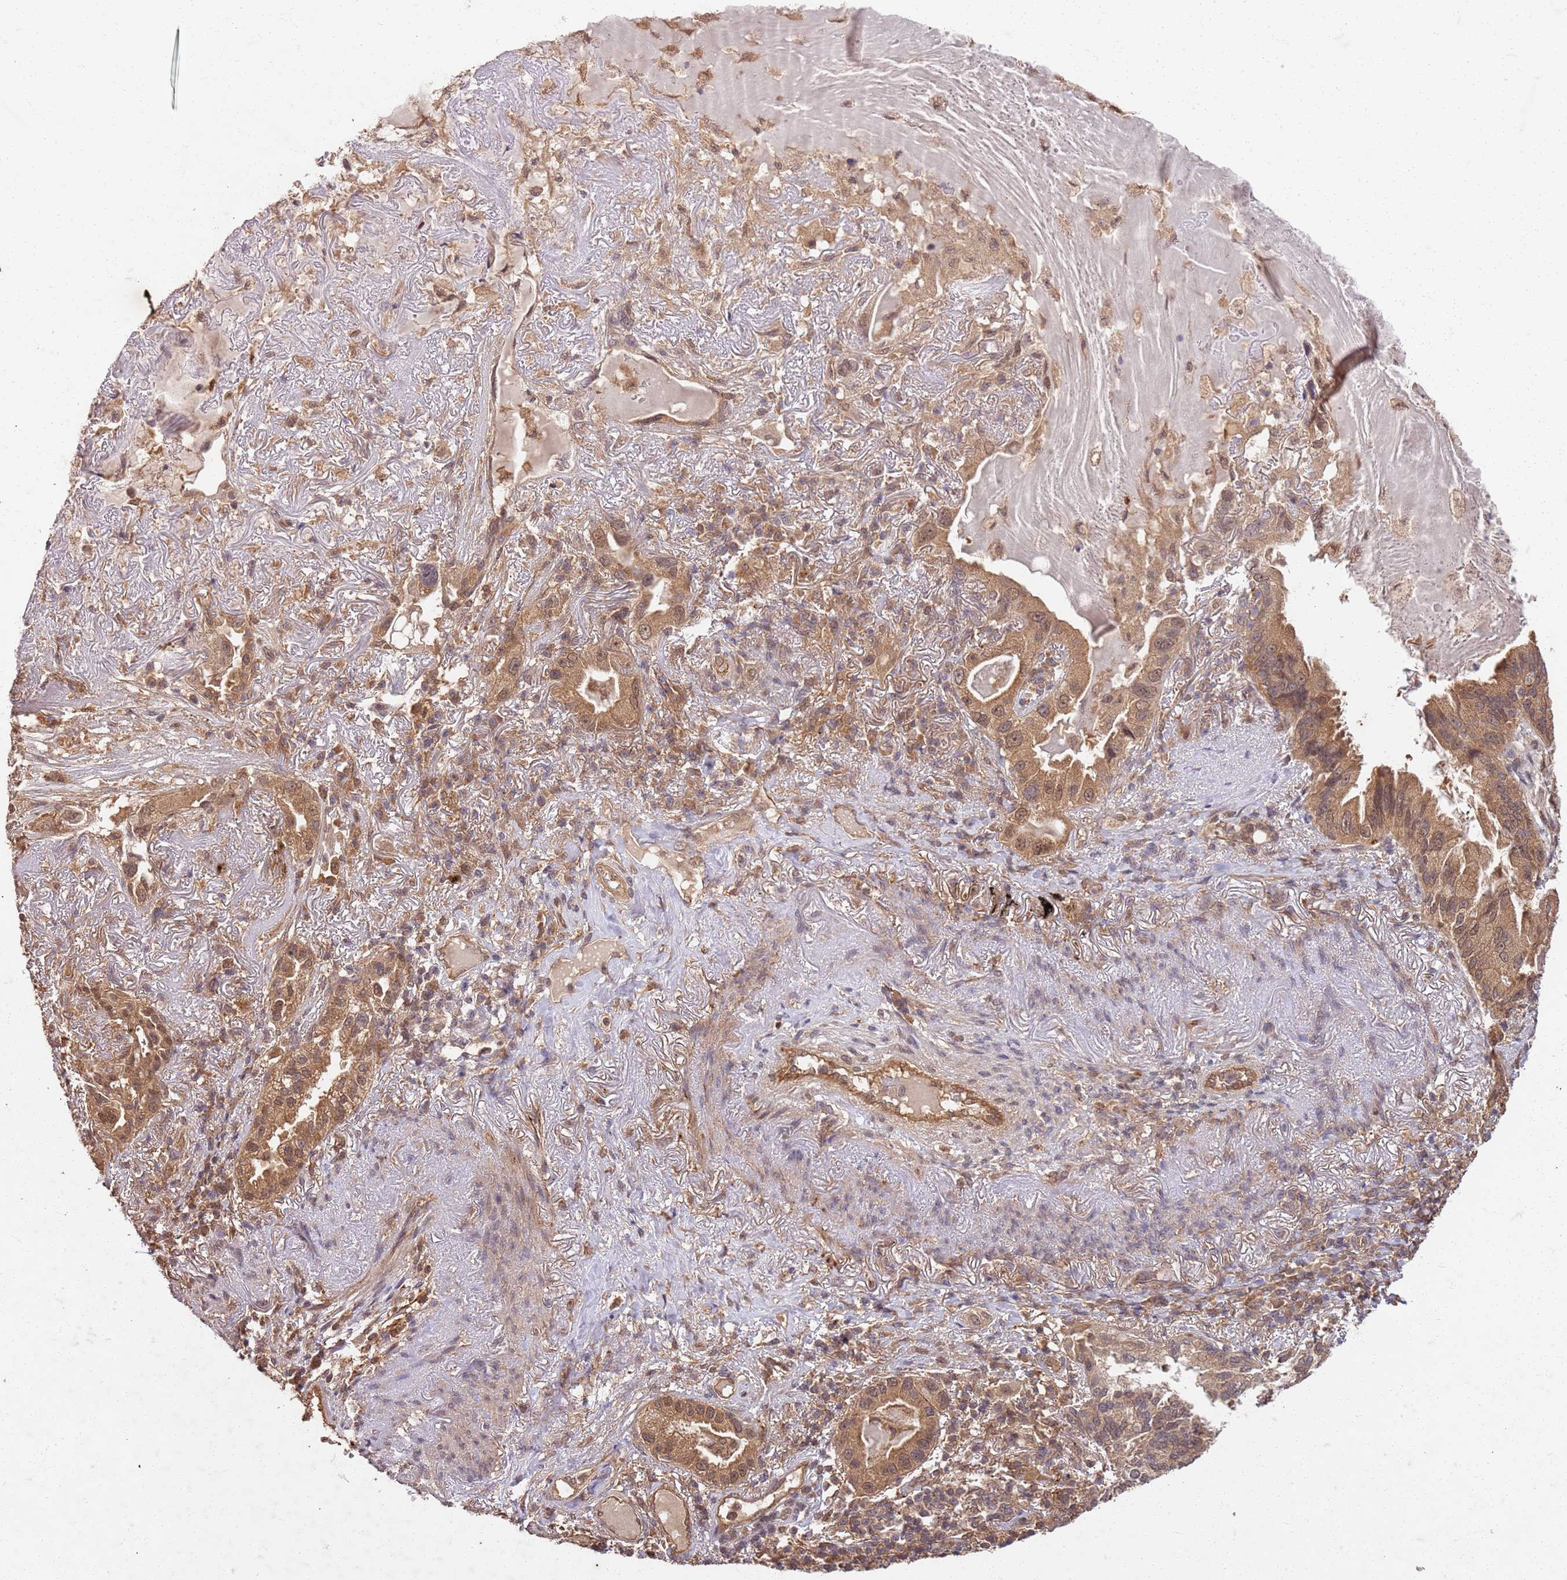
{"staining": {"intensity": "moderate", "quantity": ">75%", "location": "cytoplasmic/membranous,nuclear"}, "tissue": "lung cancer", "cell_type": "Tumor cells", "image_type": "cancer", "snomed": [{"axis": "morphology", "description": "Adenocarcinoma, NOS"}, {"axis": "topography", "description": "Lung"}], "caption": "A photomicrograph of lung cancer stained for a protein demonstrates moderate cytoplasmic/membranous and nuclear brown staining in tumor cells. The protein is stained brown, and the nuclei are stained in blue (DAB IHC with brightfield microscopy, high magnification).", "gene": "UBE3A", "patient": {"sex": "female", "age": 69}}